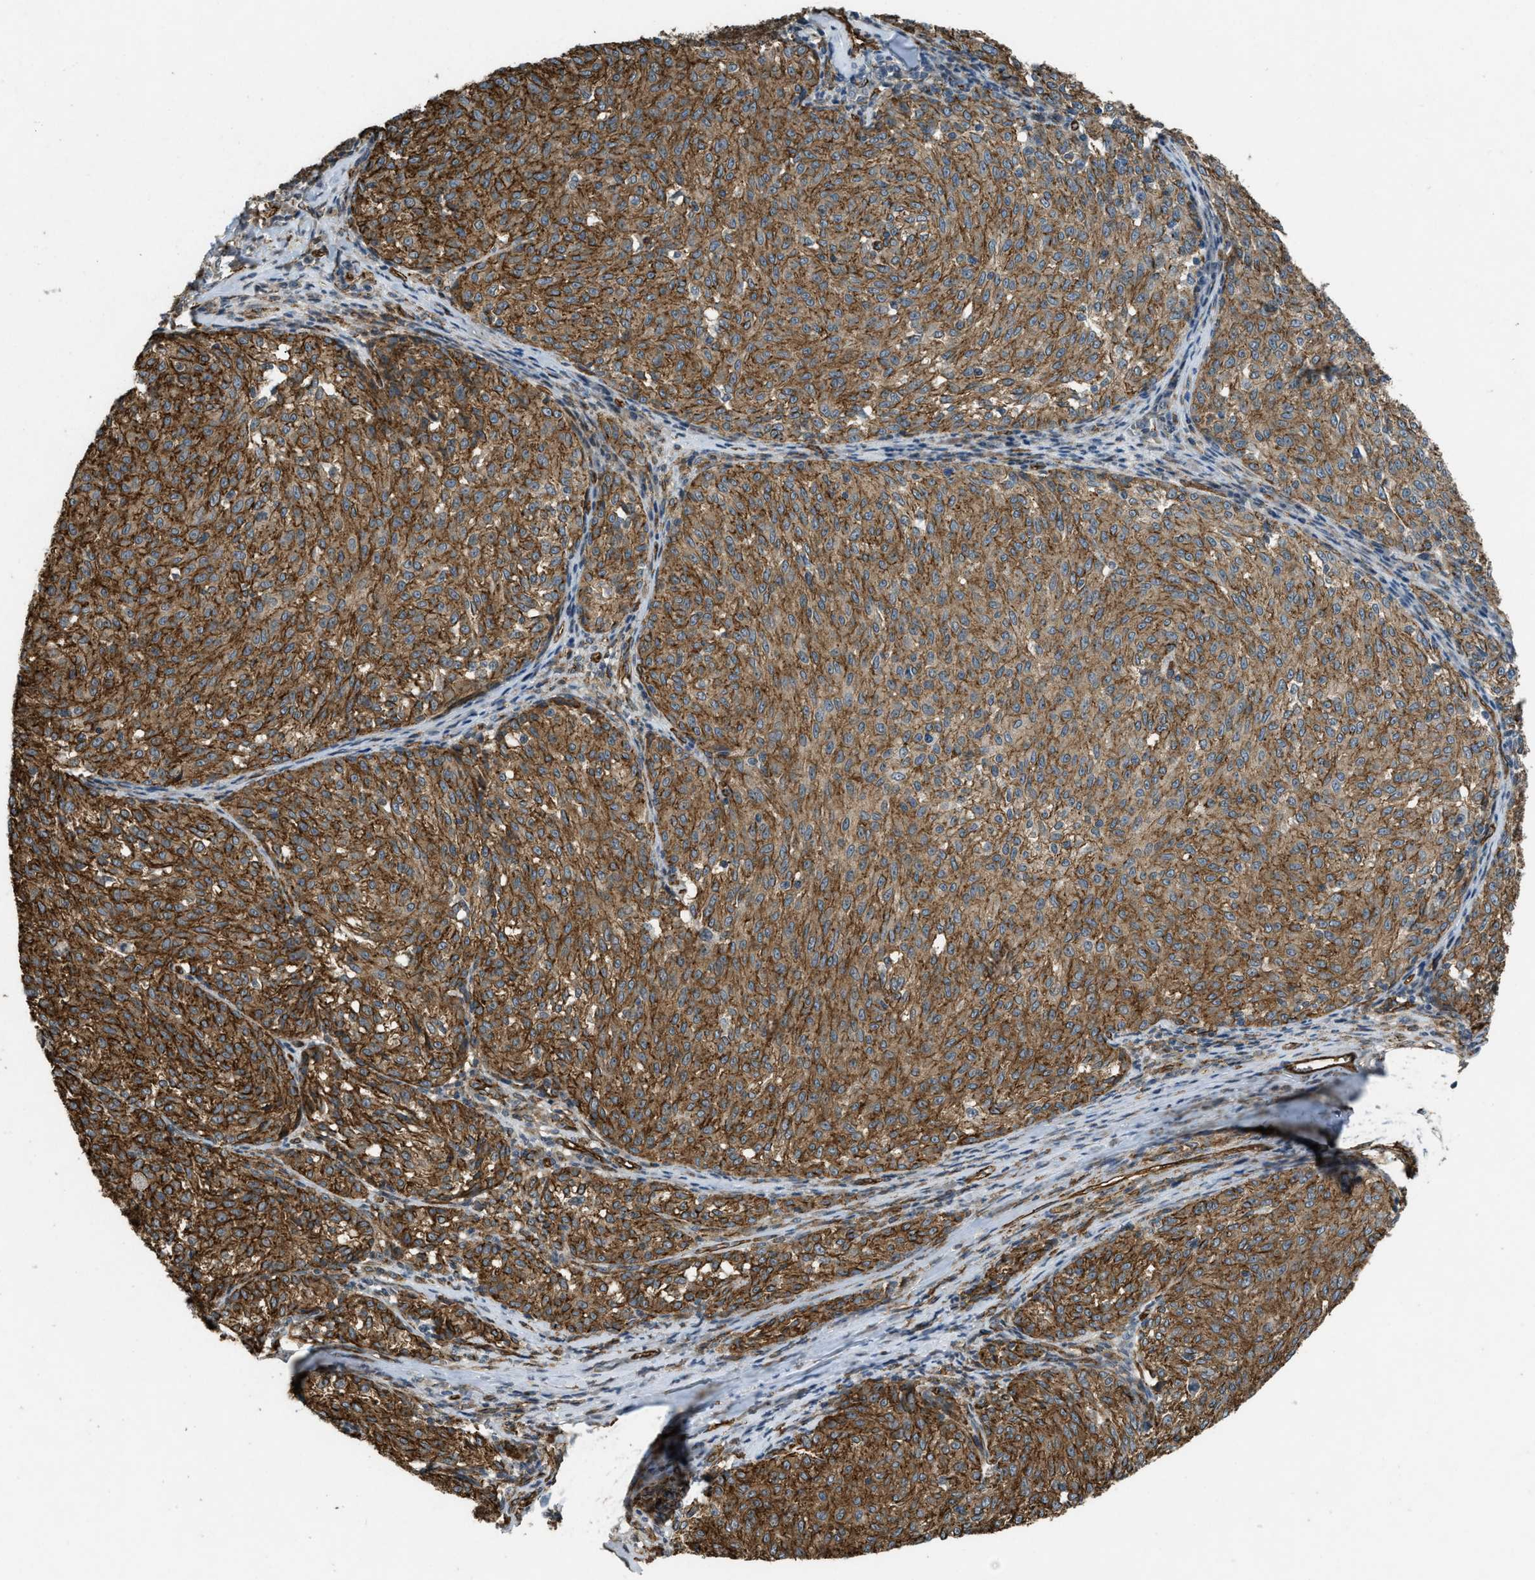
{"staining": {"intensity": "moderate", "quantity": ">75%", "location": "cytoplasmic/membranous"}, "tissue": "melanoma", "cell_type": "Tumor cells", "image_type": "cancer", "snomed": [{"axis": "morphology", "description": "Malignant melanoma, NOS"}, {"axis": "topography", "description": "Skin"}], "caption": "IHC image of human malignant melanoma stained for a protein (brown), which demonstrates medium levels of moderate cytoplasmic/membranous positivity in approximately >75% of tumor cells.", "gene": "NMB", "patient": {"sex": "female", "age": 72}}